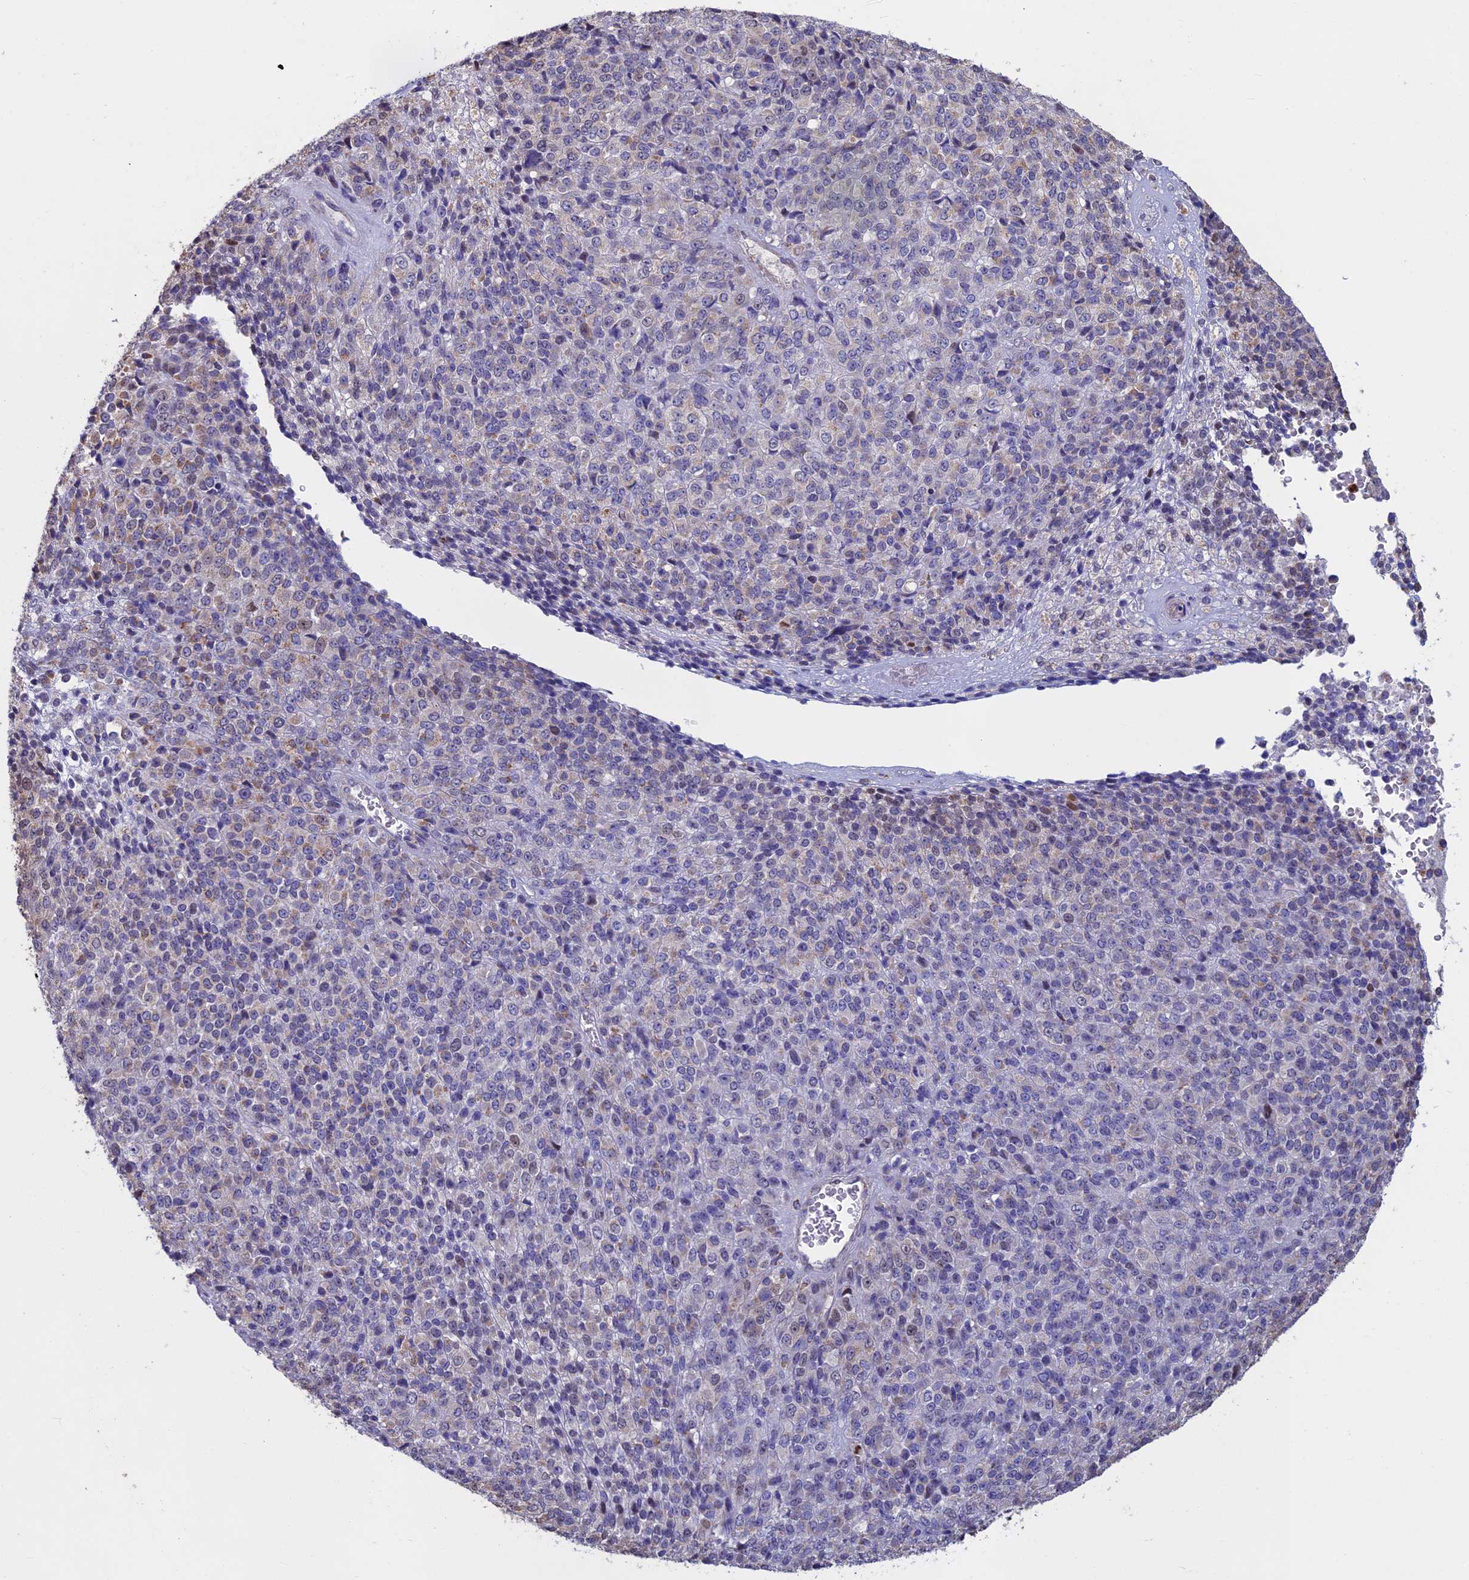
{"staining": {"intensity": "negative", "quantity": "none", "location": "none"}, "tissue": "melanoma", "cell_type": "Tumor cells", "image_type": "cancer", "snomed": [{"axis": "morphology", "description": "Malignant melanoma, Metastatic site"}, {"axis": "topography", "description": "Brain"}], "caption": "A photomicrograph of melanoma stained for a protein displays no brown staining in tumor cells.", "gene": "ACSS1", "patient": {"sex": "female", "age": 56}}